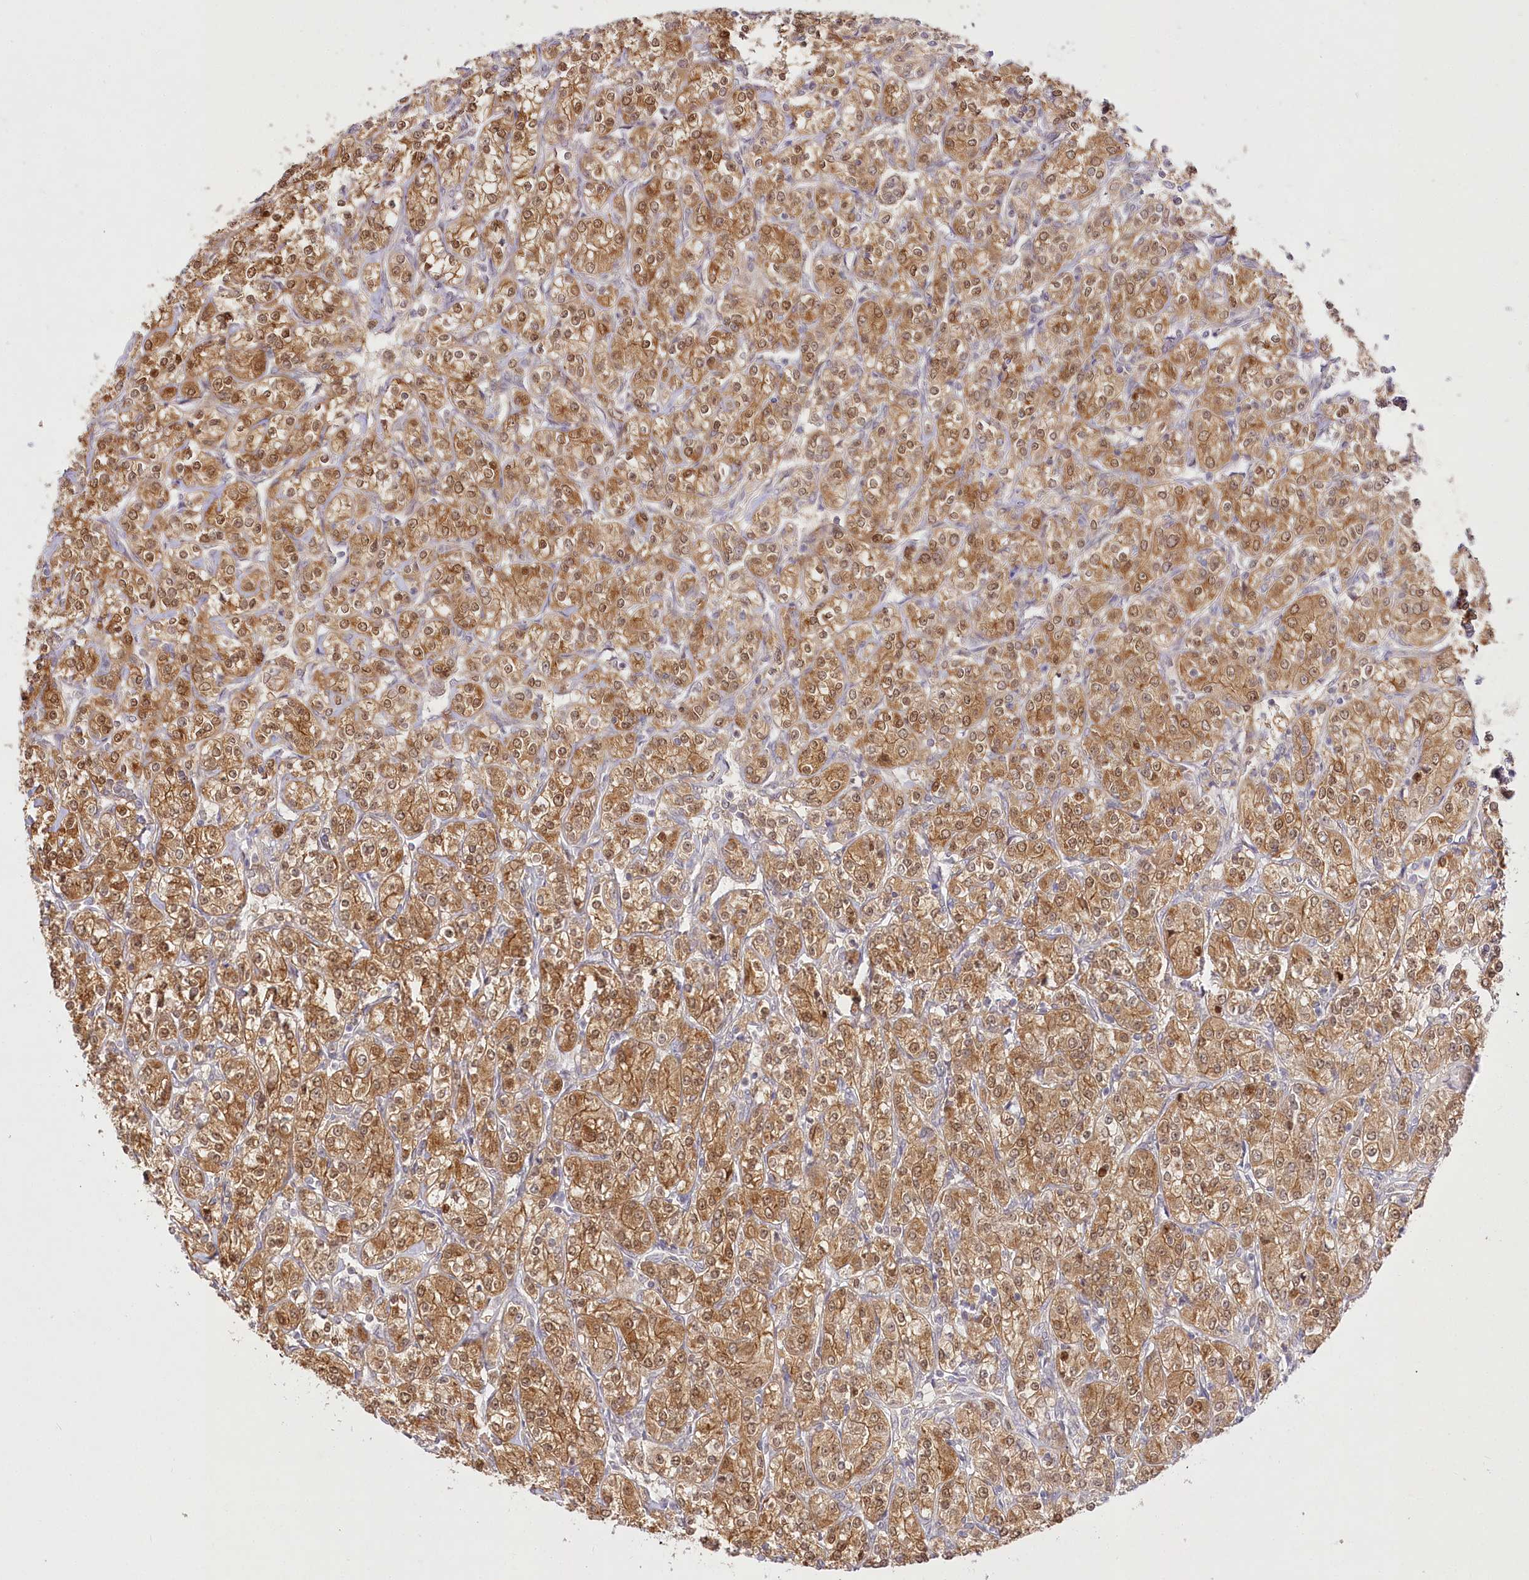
{"staining": {"intensity": "moderate", "quantity": ">75%", "location": "cytoplasmic/membranous"}, "tissue": "renal cancer", "cell_type": "Tumor cells", "image_type": "cancer", "snomed": [{"axis": "morphology", "description": "Adenocarcinoma, NOS"}, {"axis": "topography", "description": "Kidney"}], "caption": "There is medium levels of moderate cytoplasmic/membranous staining in tumor cells of renal cancer, as demonstrated by immunohistochemical staining (brown color).", "gene": "INPP4B", "patient": {"sex": "male", "age": 77}}